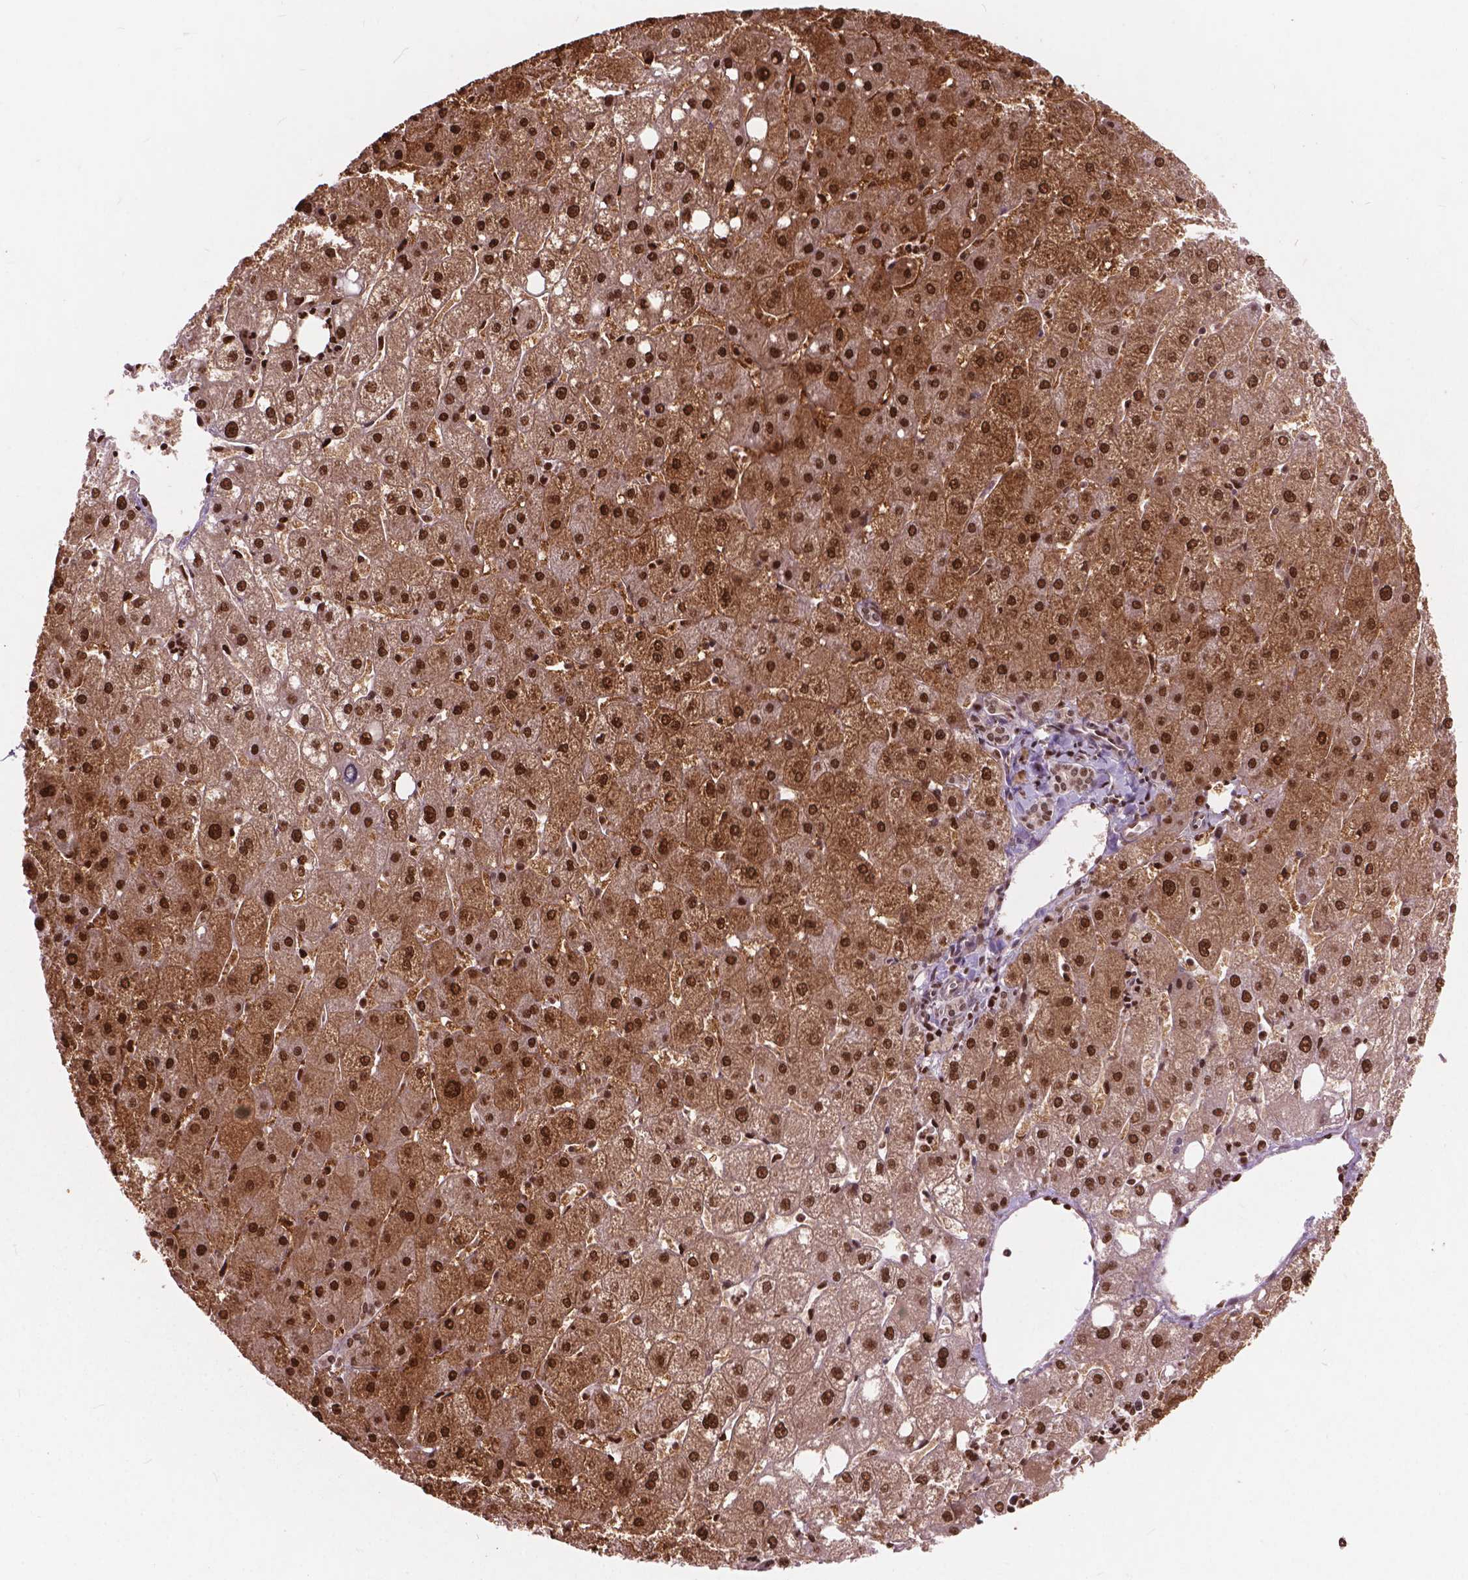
{"staining": {"intensity": "weak", "quantity": ">75%", "location": "nuclear"}, "tissue": "liver", "cell_type": "Cholangiocytes", "image_type": "normal", "snomed": [{"axis": "morphology", "description": "Normal tissue, NOS"}, {"axis": "topography", "description": "Liver"}], "caption": "Immunohistochemistry image of normal liver stained for a protein (brown), which exhibits low levels of weak nuclear positivity in approximately >75% of cholangiocytes.", "gene": "ANP32A", "patient": {"sex": "male", "age": 67}}